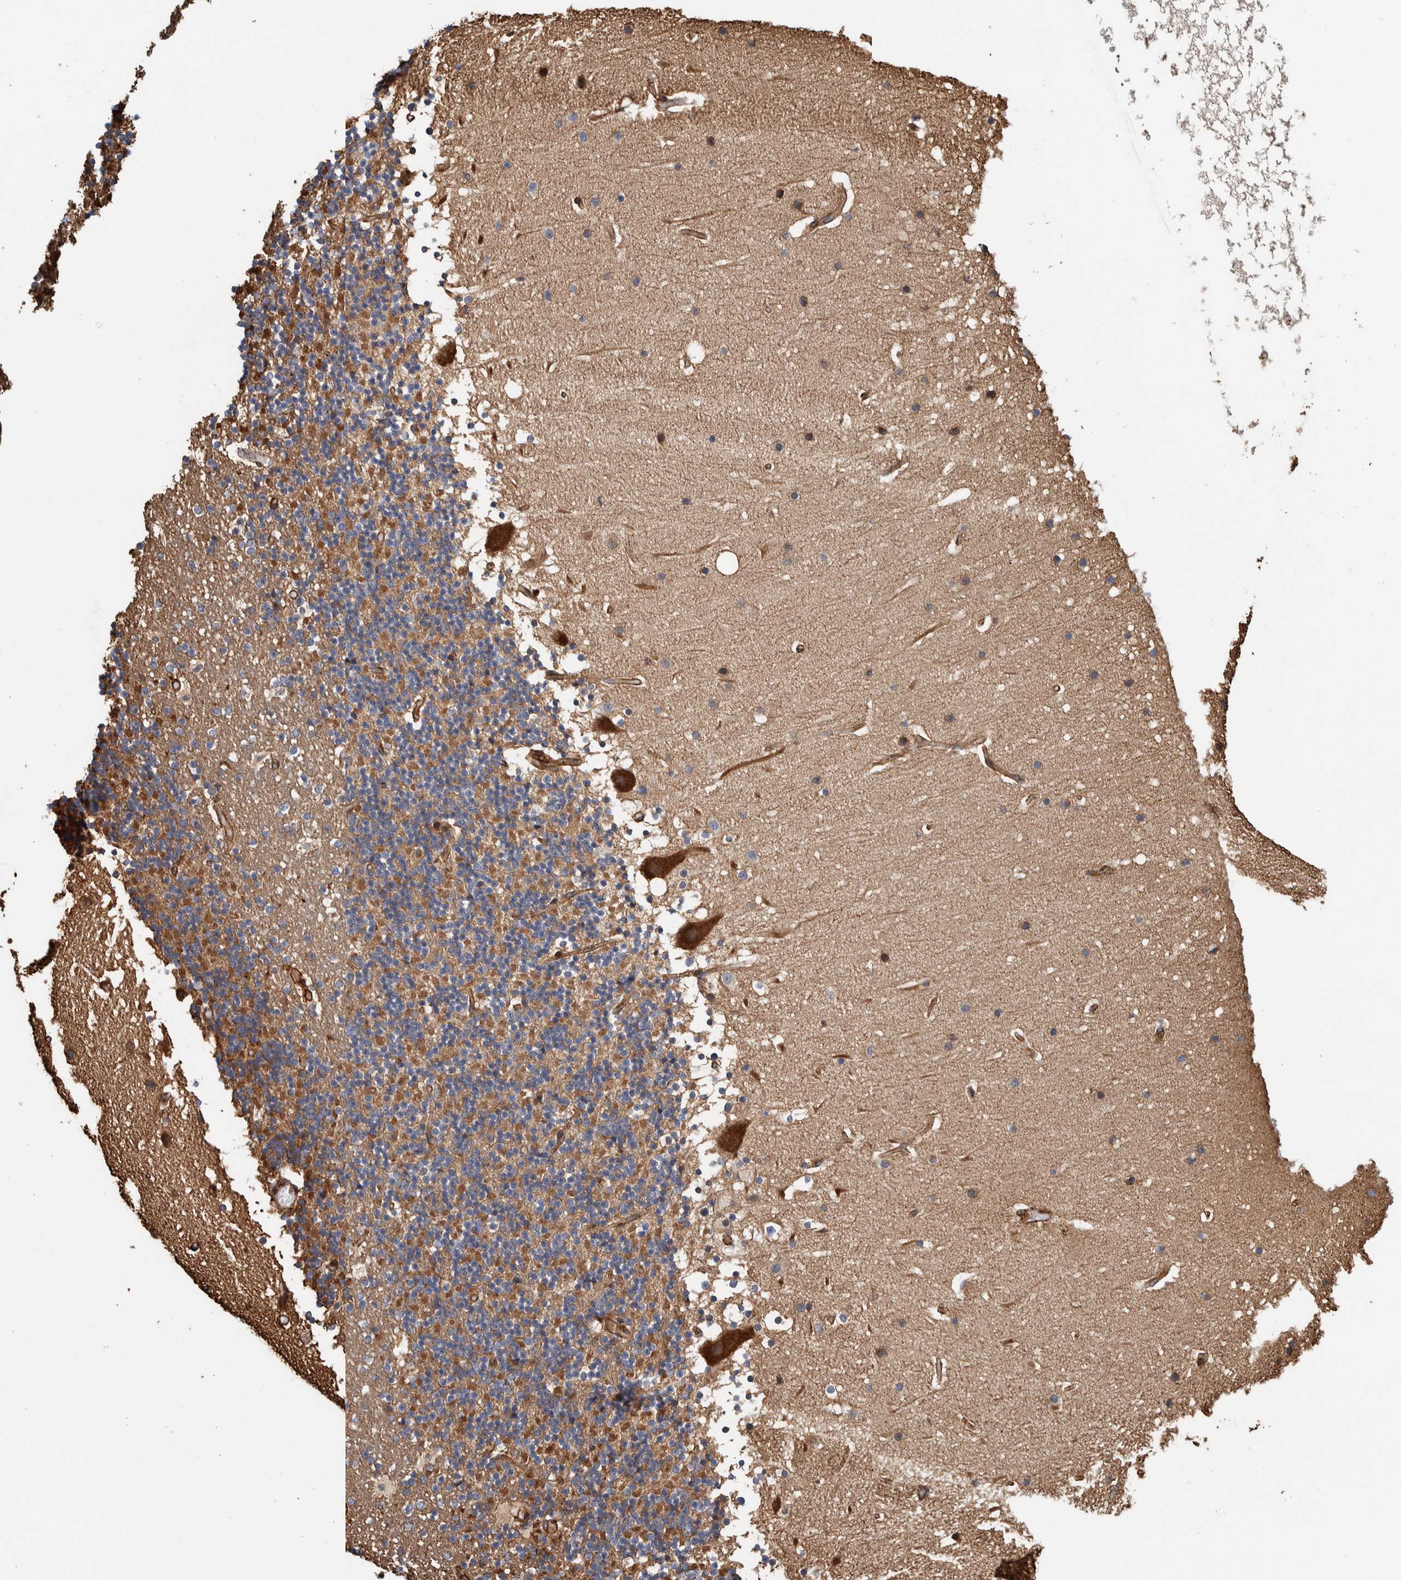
{"staining": {"intensity": "moderate", "quantity": ">75%", "location": "cytoplasmic/membranous"}, "tissue": "cerebellum", "cell_type": "Cells in granular layer", "image_type": "normal", "snomed": [{"axis": "morphology", "description": "Normal tissue, NOS"}, {"axis": "topography", "description": "Cerebellum"}], "caption": "Immunohistochemical staining of normal cerebellum reveals medium levels of moderate cytoplasmic/membranous staining in approximately >75% of cells in granular layer. (DAB = brown stain, brightfield microscopy at high magnification).", "gene": "PKD1L1", "patient": {"sex": "male", "age": 57}}